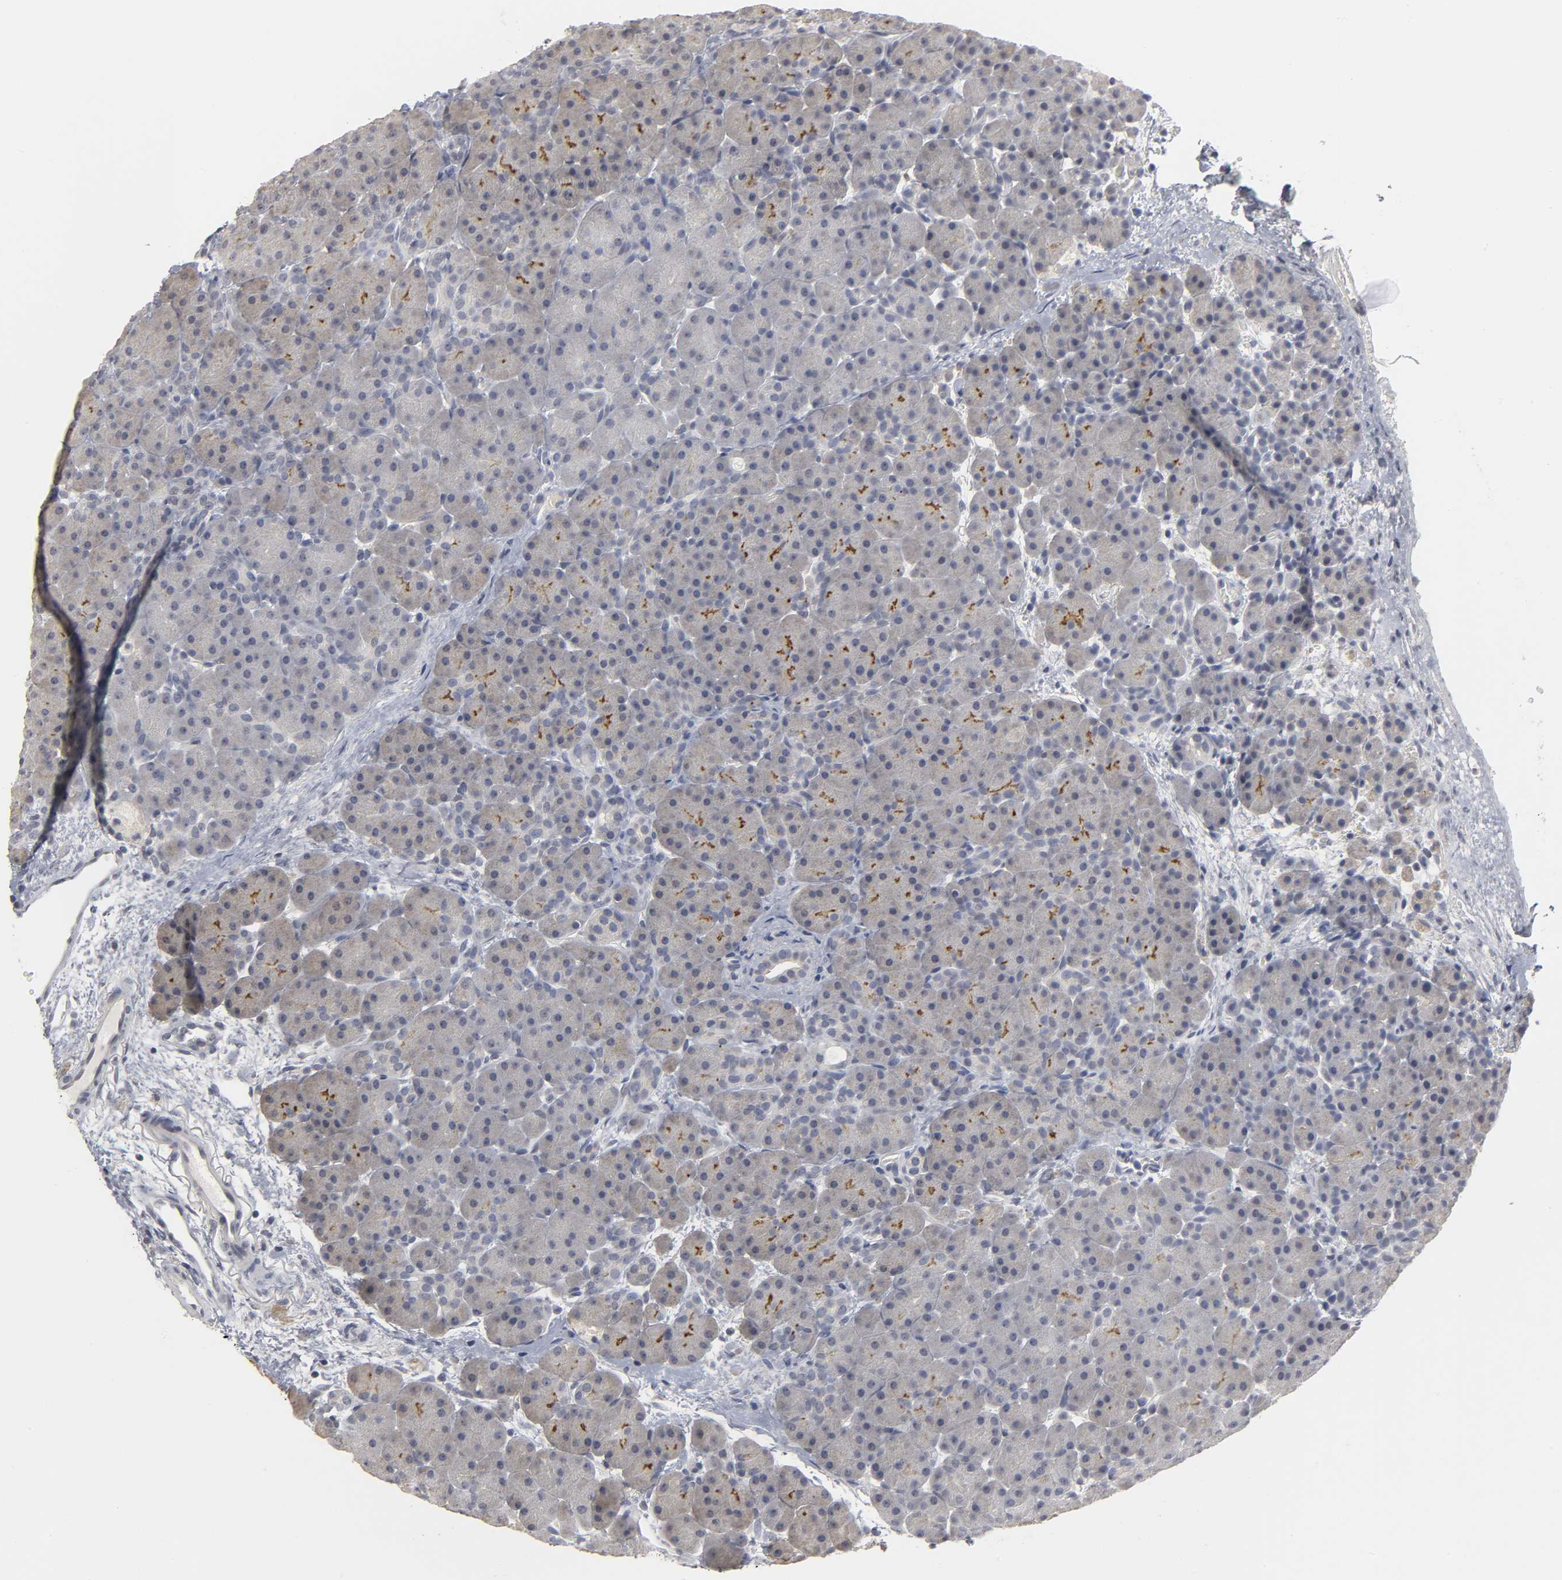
{"staining": {"intensity": "moderate", "quantity": "25%-75%", "location": "cytoplasmic/membranous"}, "tissue": "pancreas", "cell_type": "Exocrine glandular cells", "image_type": "normal", "snomed": [{"axis": "morphology", "description": "Normal tissue, NOS"}, {"axis": "topography", "description": "Pancreas"}], "caption": "This image exhibits immunohistochemistry (IHC) staining of benign pancreas, with medium moderate cytoplasmic/membranous positivity in about 25%-75% of exocrine glandular cells.", "gene": "TCAP", "patient": {"sex": "male", "age": 66}}